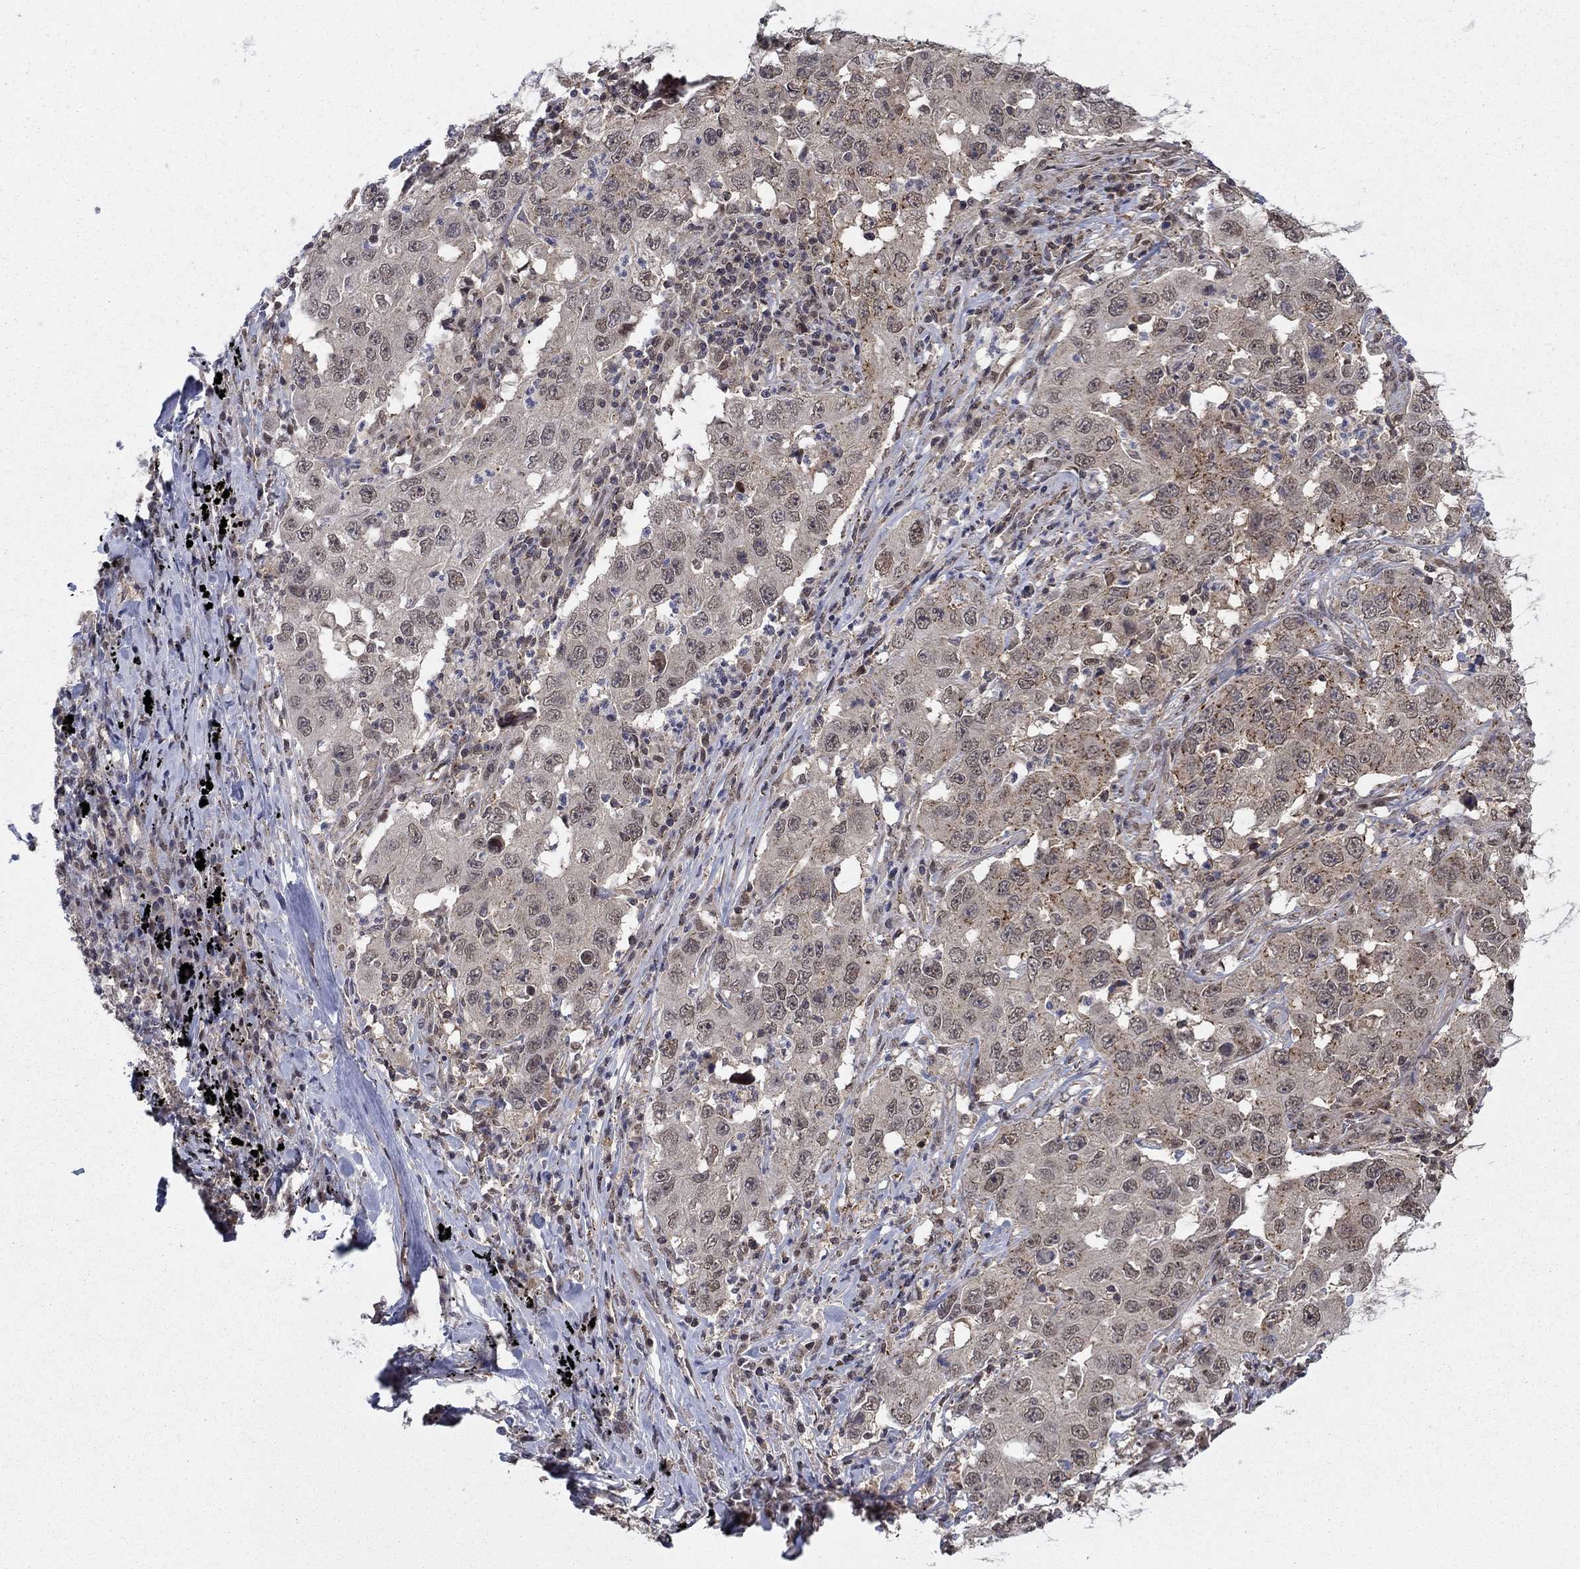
{"staining": {"intensity": "moderate", "quantity": "<25%", "location": "cytoplasmic/membranous"}, "tissue": "lung cancer", "cell_type": "Tumor cells", "image_type": "cancer", "snomed": [{"axis": "morphology", "description": "Adenocarcinoma, NOS"}, {"axis": "topography", "description": "Lung"}], "caption": "Lung cancer was stained to show a protein in brown. There is low levels of moderate cytoplasmic/membranous staining in about <25% of tumor cells.", "gene": "PSMC1", "patient": {"sex": "male", "age": 73}}